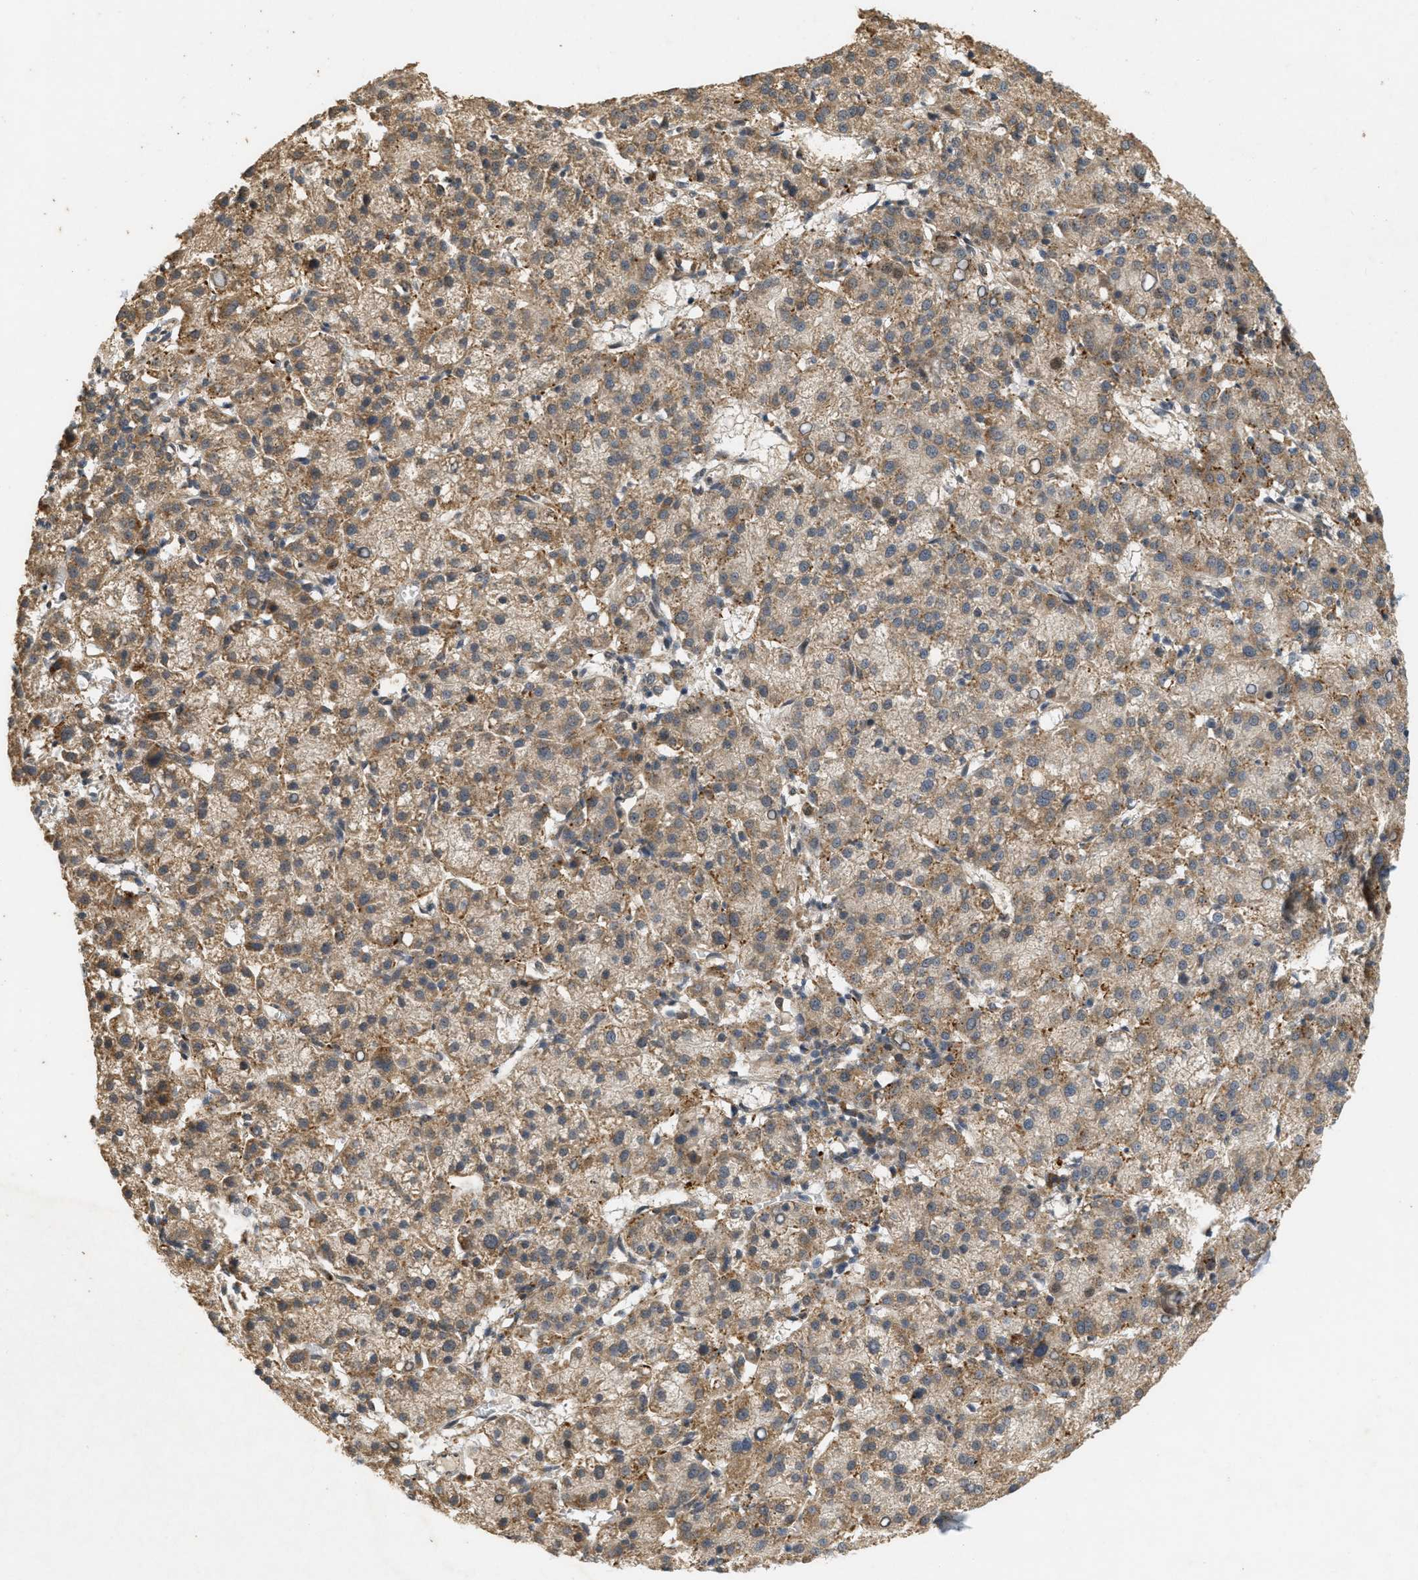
{"staining": {"intensity": "strong", "quantity": "25%-75%", "location": "cytoplasmic/membranous"}, "tissue": "liver cancer", "cell_type": "Tumor cells", "image_type": "cancer", "snomed": [{"axis": "morphology", "description": "Carcinoma, Hepatocellular, NOS"}, {"axis": "topography", "description": "Liver"}], "caption": "The image reveals immunohistochemical staining of liver cancer. There is strong cytoplasmic/membranous staining is seen in about 25%-75% of tumor cells. (Stains: DAB (3,3'-diaminobenzidine) in brown, nuclei in blue, Microscopy: brightfield microscopy at high magnification).", "gene": "PRKD1", "patient": {"sex": "female", "age": 58}}